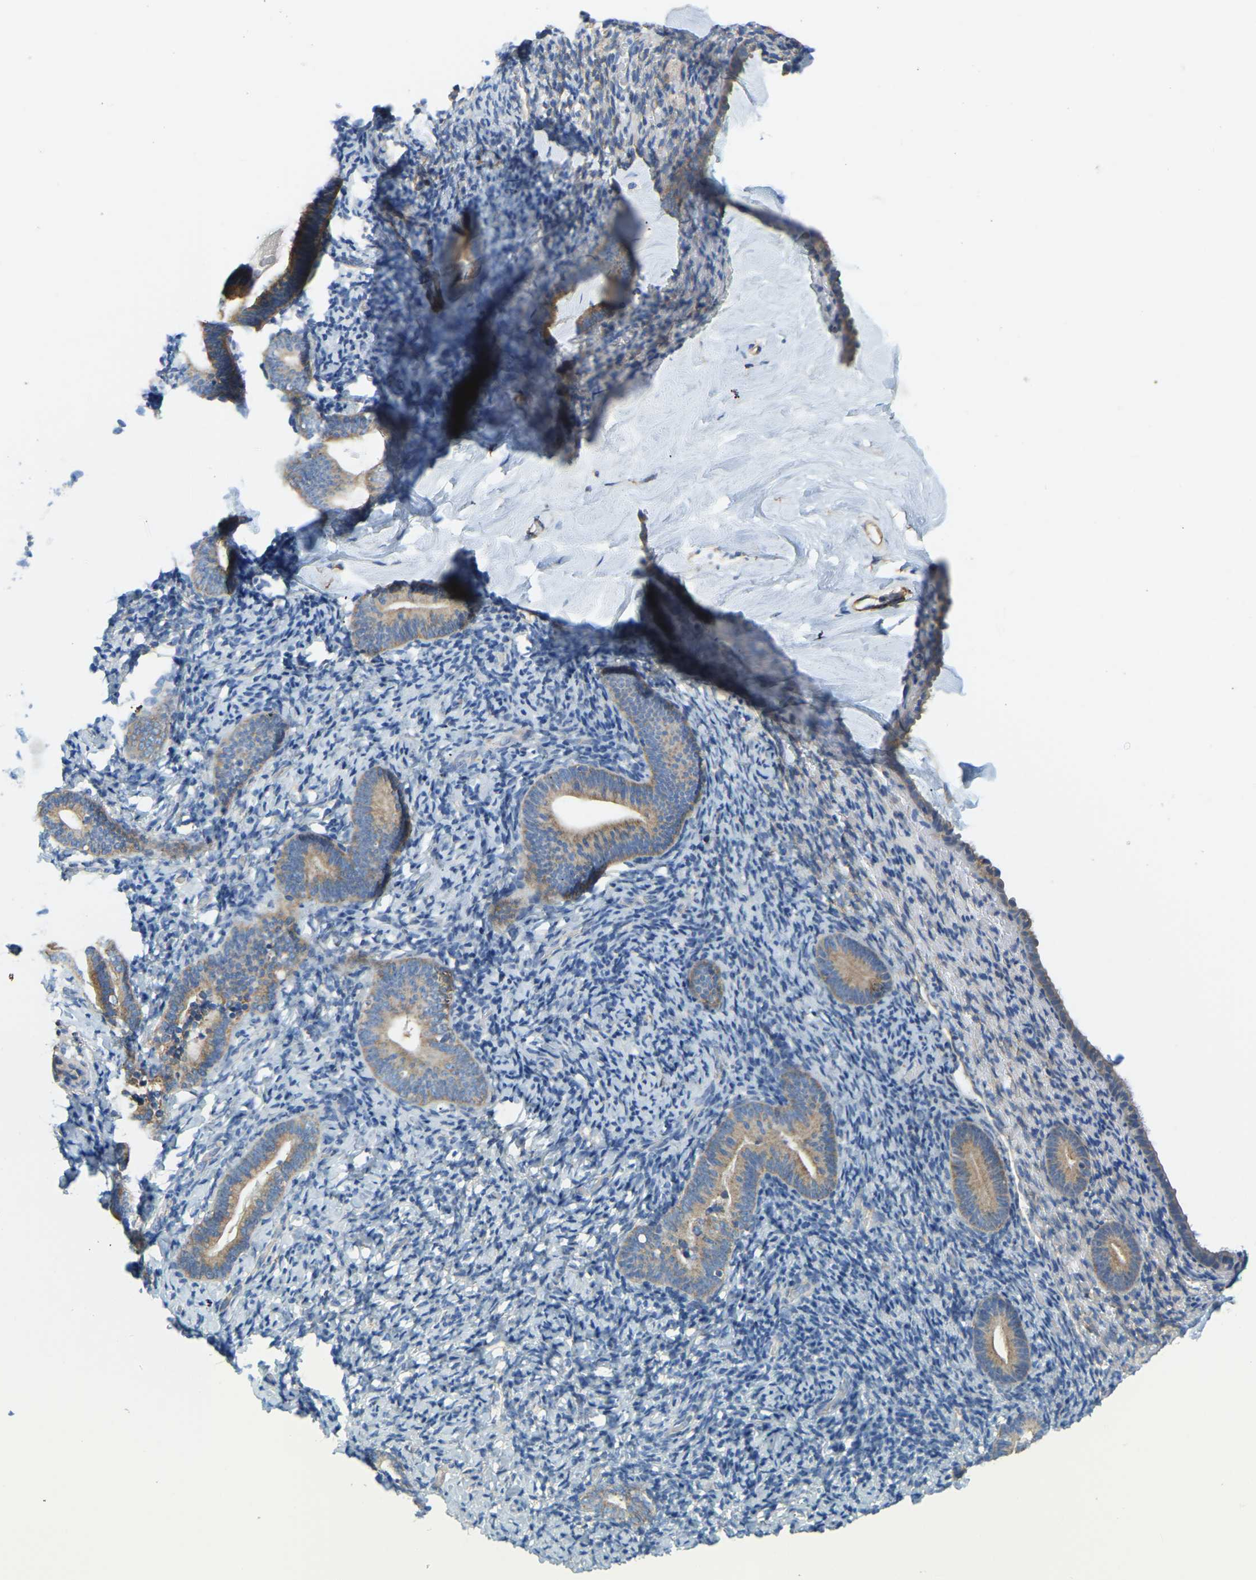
{"staining": {"intensity": "moderate", "quantity": "<25%", "location": "cytoplasmic/membranous"}, "tissue": "endometrium", "cell_type": "Cells in endometrial stroma", "image_type": "normal", "snomed": [{"axis": "morphology", "description": "Normal tissue, NOS"}, {"axis": "topography", "description": "Endometrium"}], "caption": "The micrograph exhibits immunohistochemical staining of unremarkable endometrium. There is moderate cytoplasmic/membranous positivity is present in approximately <25% of cells in endometrial stroma. The staining was performed using DAB to visualize the protein expression in brown, while the nuclei were stained in blue with hematoxylin (Magnification: 20x).", "gene": "AHNAK", "patient": {"sex": "female", "age": 51}}